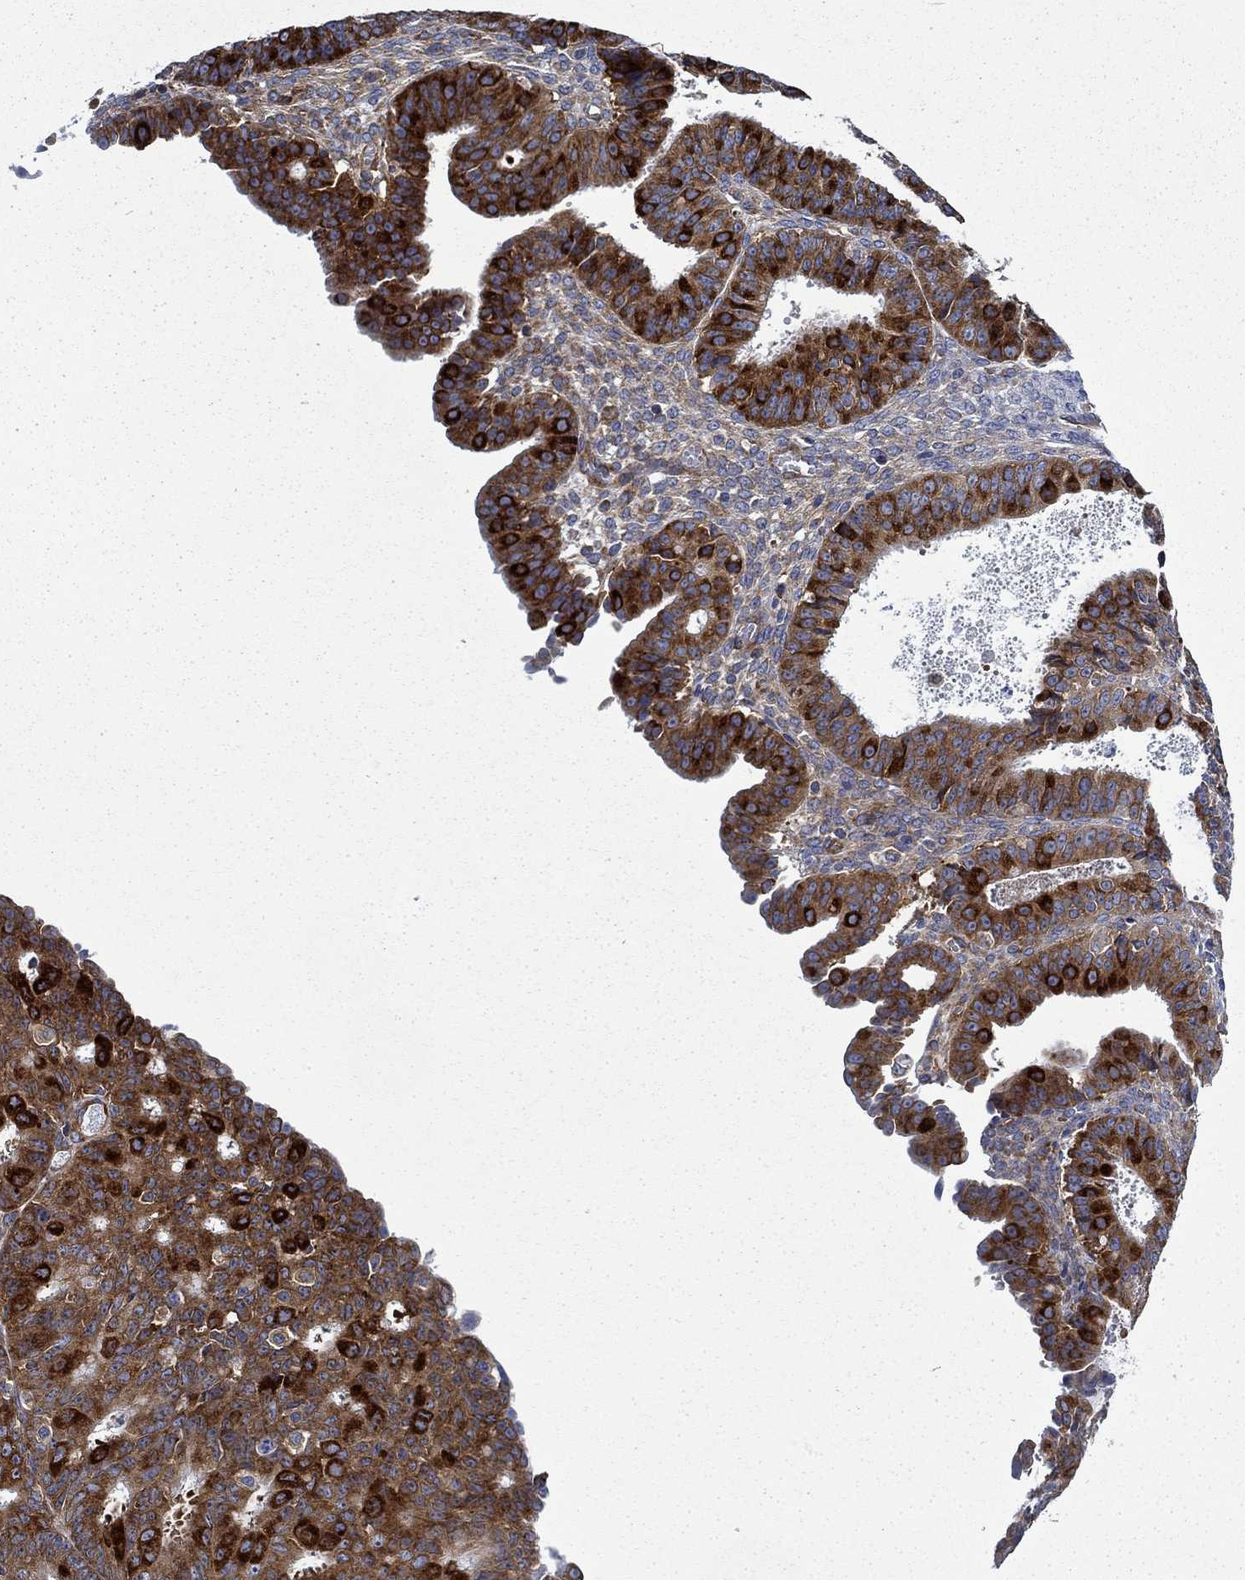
{"staining": {"intensity": "strong", "quantity": ">75%", "location": "cytoplasmic/membranous"}, "tissue": "ovarian cancer", "cell_type": "Tumor cells", "image_type": "cancer", "snomed": [{"axis": "morphology", "description": "Carcinoma, endometroid"}, {"axis": "topography", "description": "Ovary"}], "caption": "Immunohistochemistry of human ovarian cancer (endometroid carcinoma) displays high levels of strong cytoplasmic/membranous staining in about >75% of tumor cells.", "gene": "FXR1", "patient": {"sex": "female", "age": 42}}